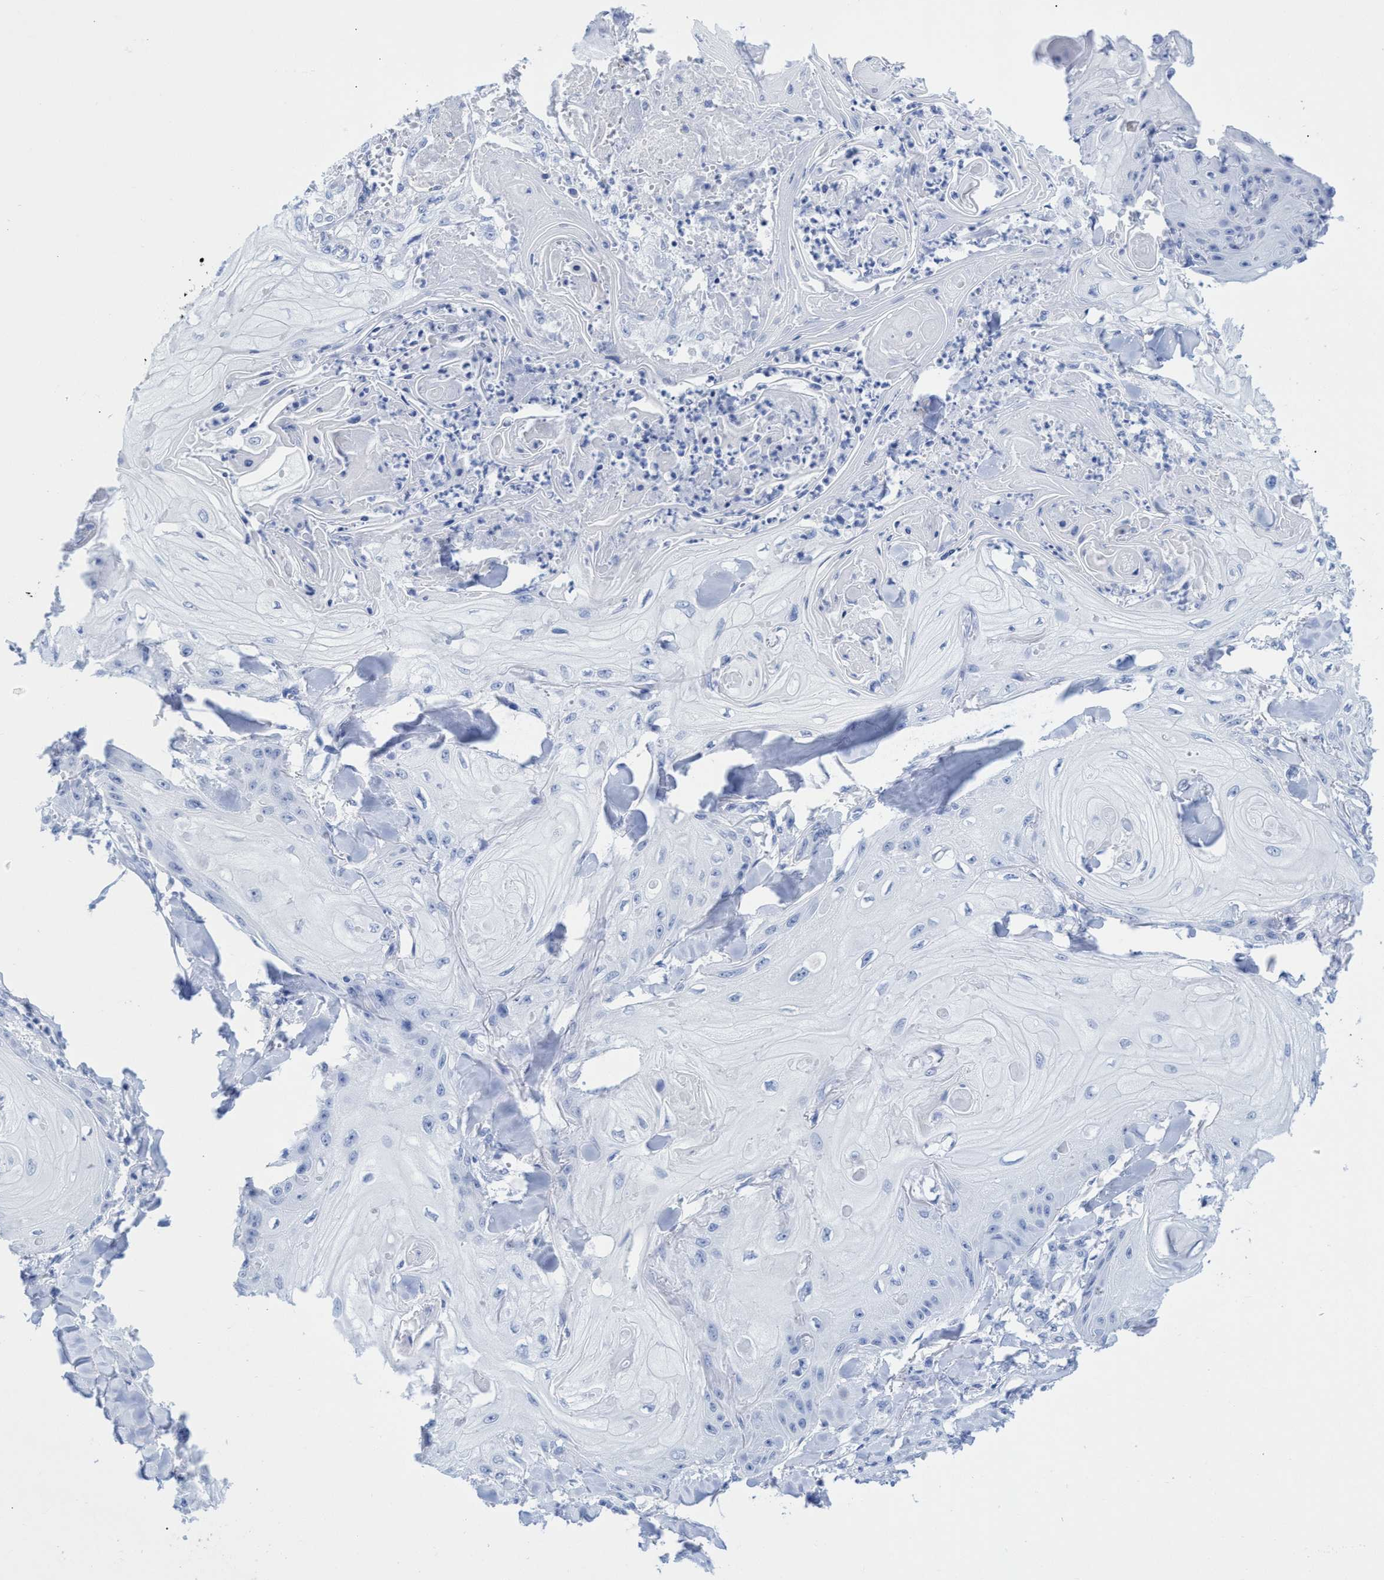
{"staining": {"intensity": "negative", "quantity": "none", "location": "none"}, "tissue": "skin cancer", "cell_type": "Tumor cells", "image_type": "cancer", "snomed": [{"axis": "morphology", "description": "Squamous cell carcinoma, NOS"}, {"axis": "topography", "description": "Skin"}], "caption": "Skin squamous cell carcinoma stained for a protein using immunohistochemistry reveals no positivity tumor cells.", "gene": "INSL6", "patient": {"sex": "male", "age": 74}}